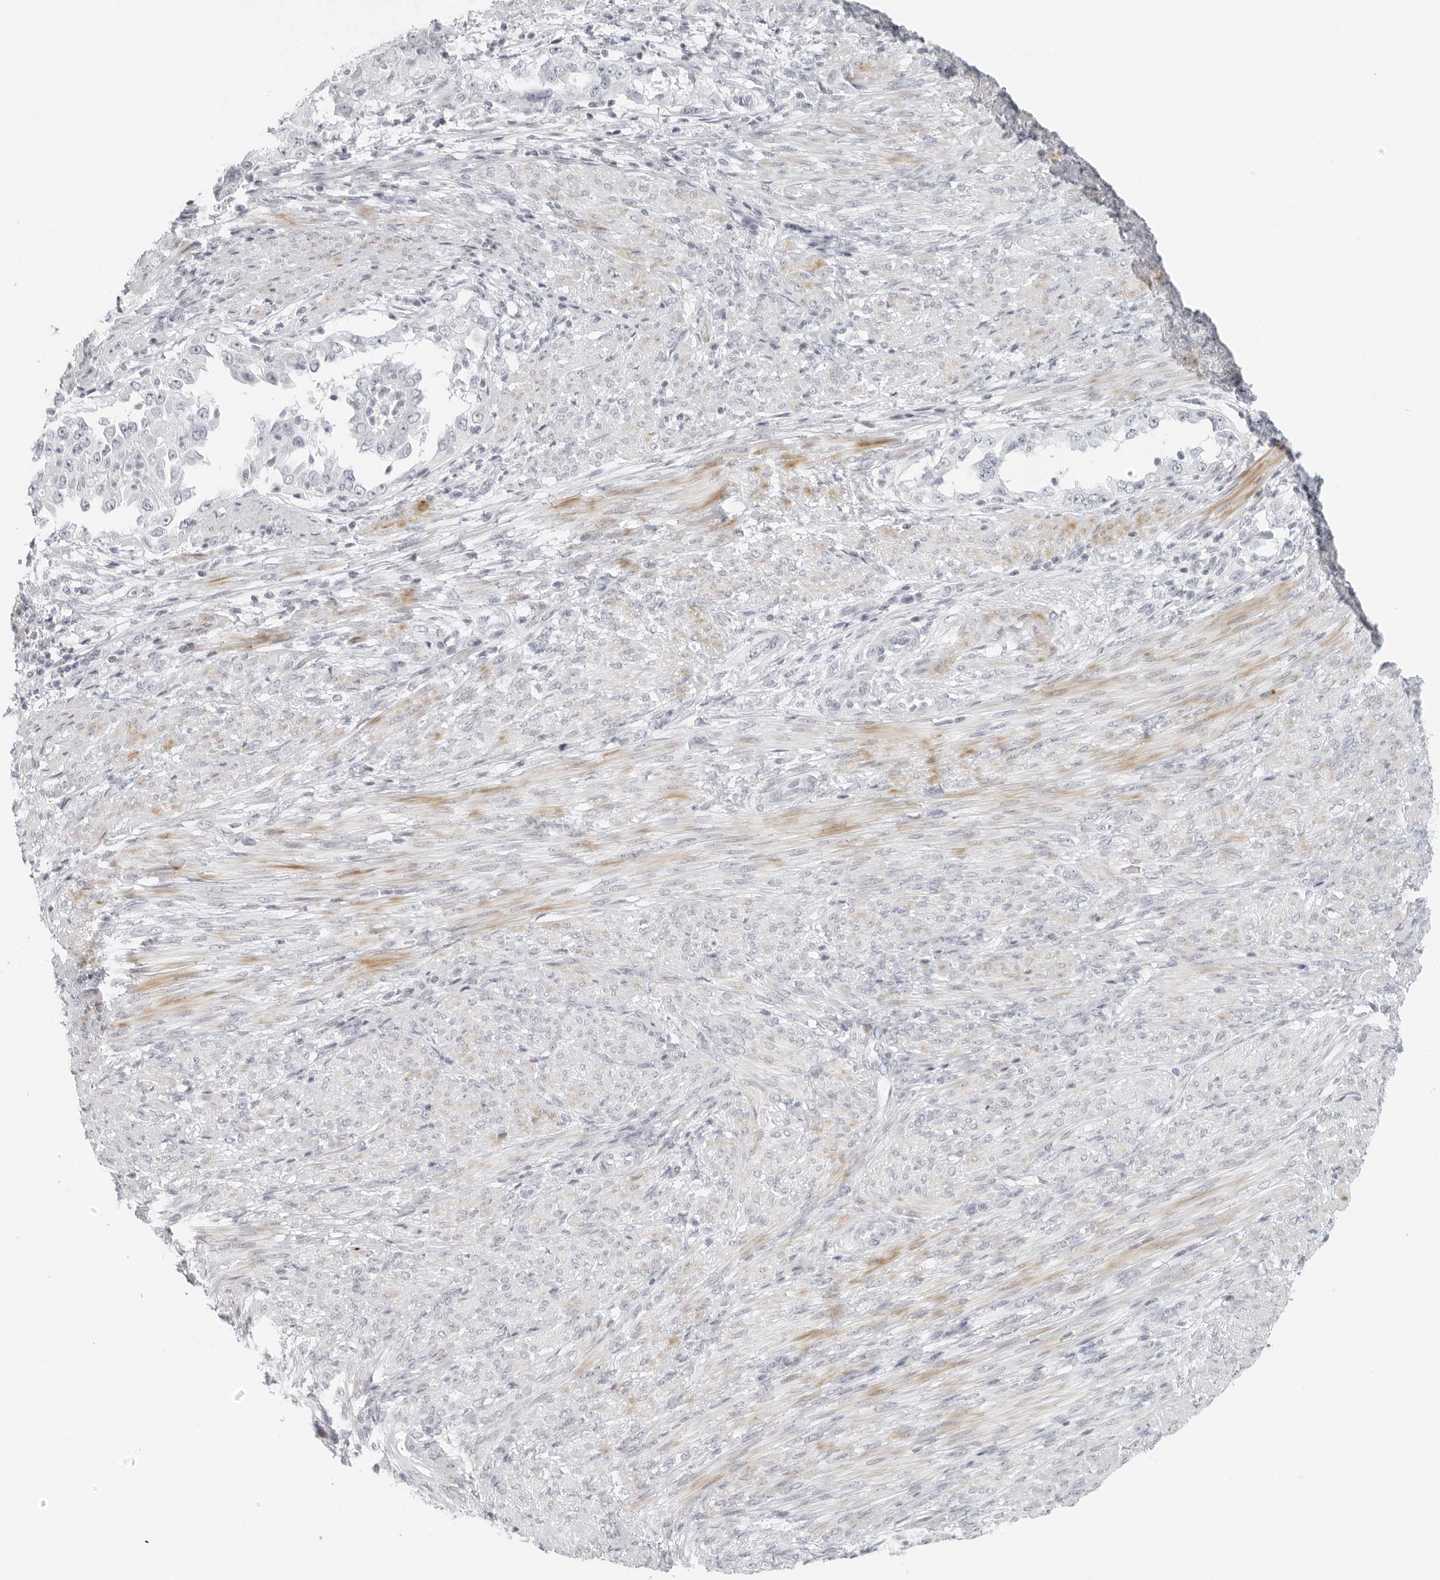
{"staining": {"intensity": "negative", "quantity": "none", "location": "none"}, "tissue": "endometrial cancer", "cell_type": "Tumor cells", "image_type": "cancer", "snomed": [{"axis": "morphology", "description": "Adenocarcinoma, NOS"}, {"axis": "topography", "description": "Endometrium"}], "caption": "An image of endometrial cancer stained for a protein demonstrates no brown staining in tumor cells.", "gene": "RPS6KC1", "patient": {"sex": "female", "age": 85}}